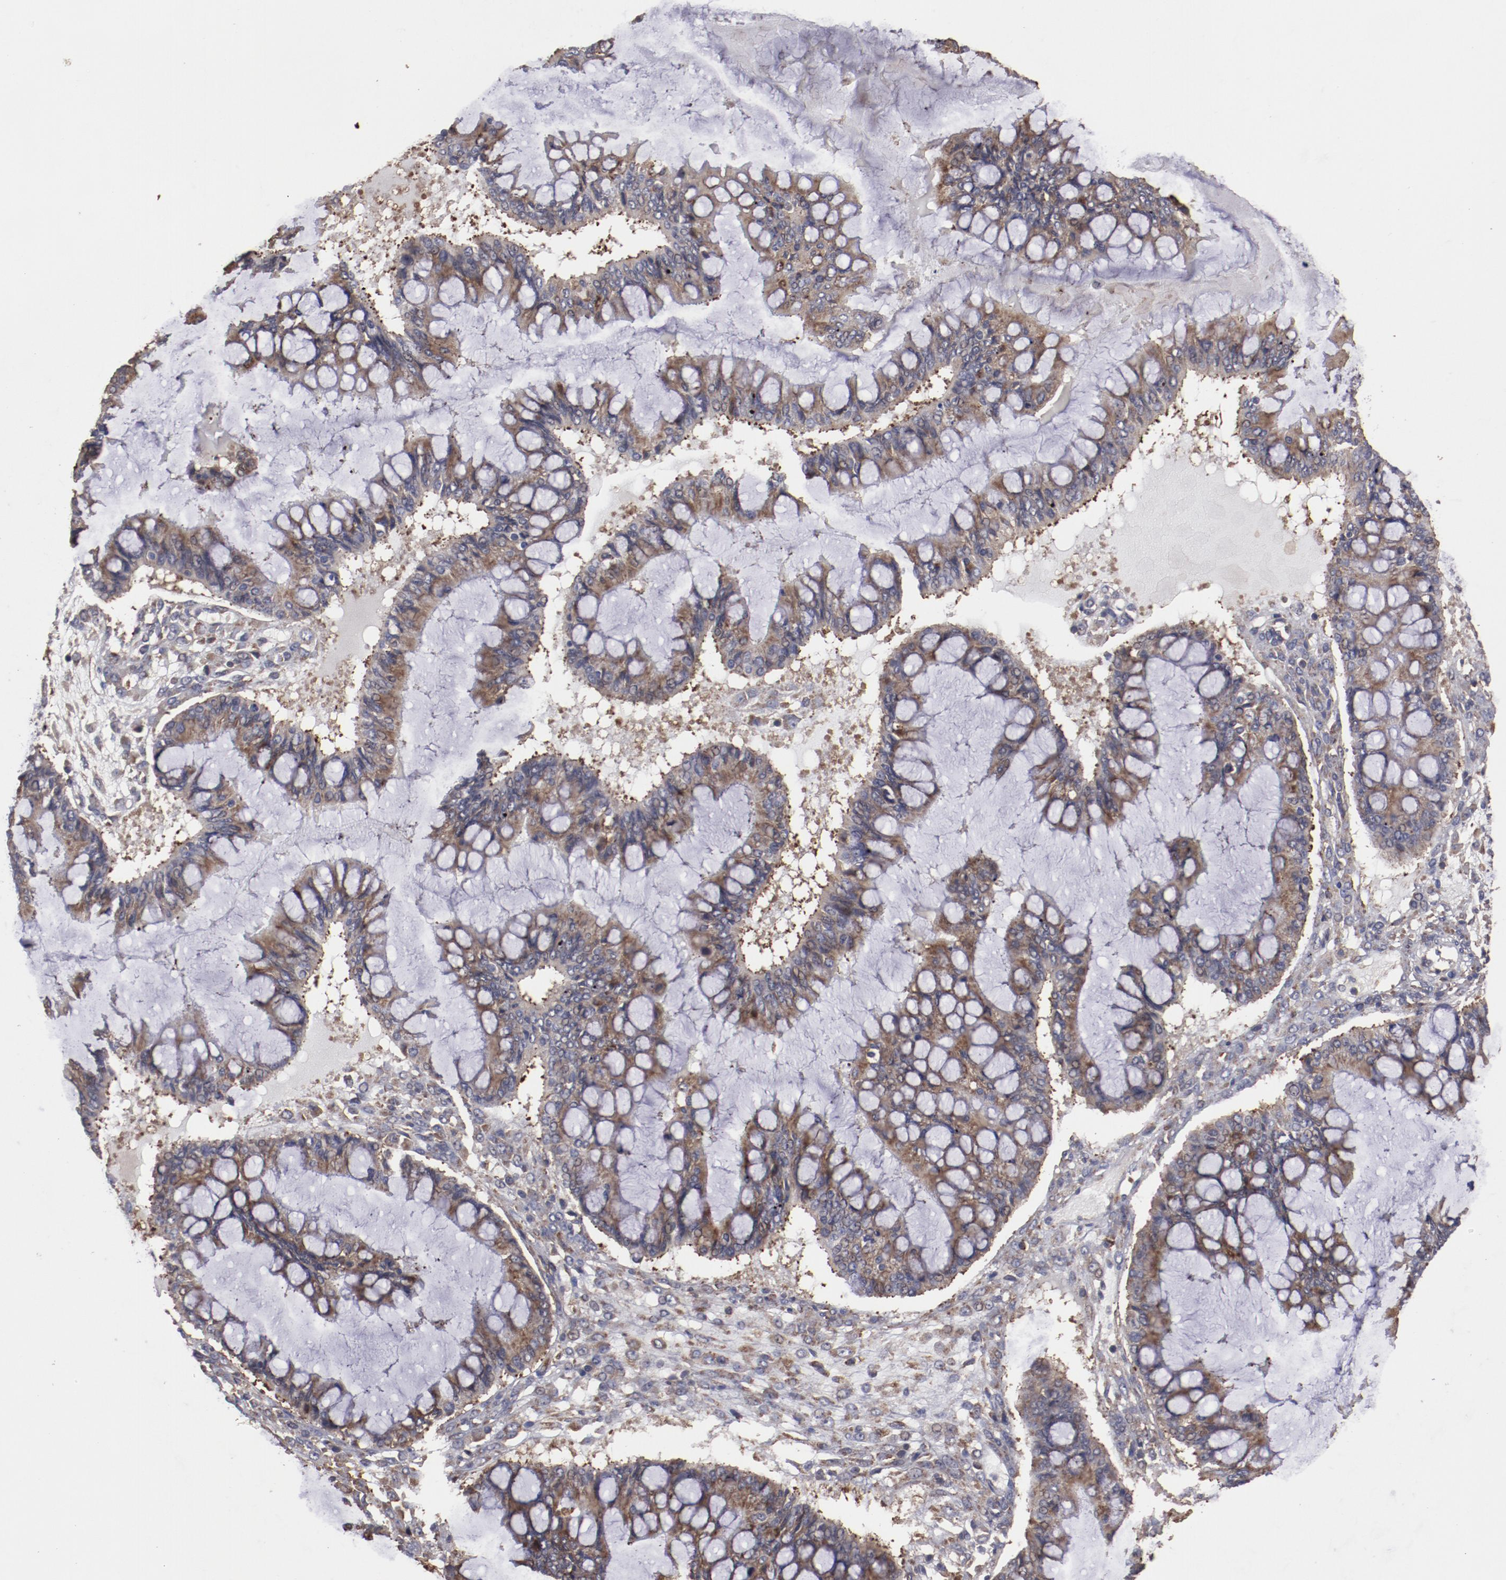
{"staining": {"intensity": "moderate", "quantity": ">75%", "location": "cytoplasmic/membranous"}, "tissue": "ovarian cancer", "cell_type": "Tumor cells", "image_type": "cancer", "snomed": [{"axis": "morphology", "description": "Cystadenocarcinoma, mucinous, NOS"}, {"axis": "topography", "description": "Ovary"}], "caption": "Ovarian cancer was stained to show a protein in brown. There is medium levels of moderate cytoplasmic/membranous positivity in about >75% of tumor cells.", "gene": "RPS4Y1", "patient": {"sex": "female", "age": 73}}